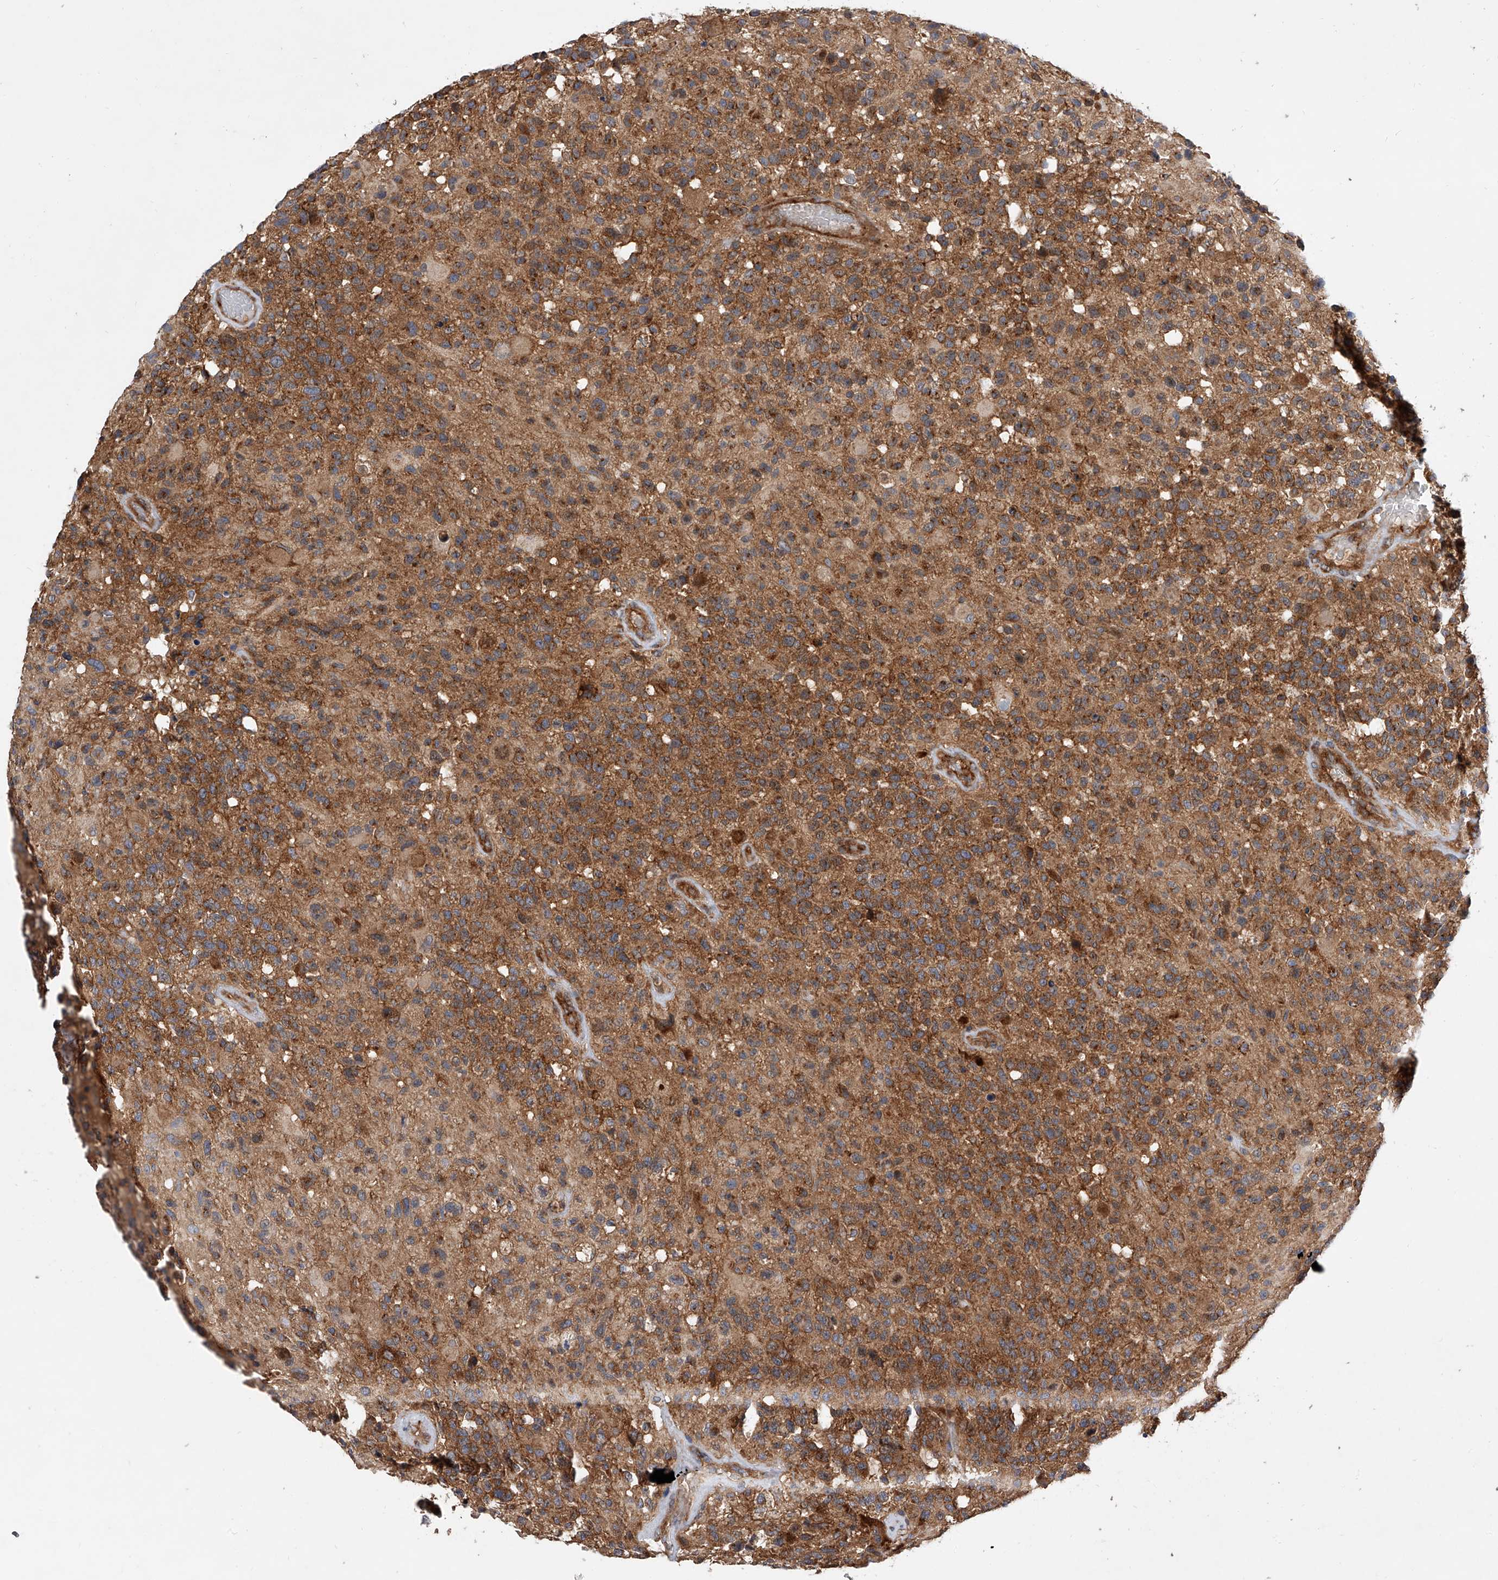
{"staining": {"intensity": "moderate", "quantity": ">75%", "location": "cytoplasmic/membranous"}, "tissue": "glioma", "cell_type": "Tumor cells", "image_type": "cancer", "snomed": [{"axis": "morphology", "description": "Glioma, malignant, High grade"}, {"axis": "morphology", "description": "Glioblastoma, NOS"}, {"axis": "topography", "description": "Brain"}], "caption": "Protein expression analysis of glioma shows moderate cytoplasmic/membranous expression in approximately >75% of tumor cells.", "gene": "CFAP410", "patient": {"sex": "male", "age": 60}}